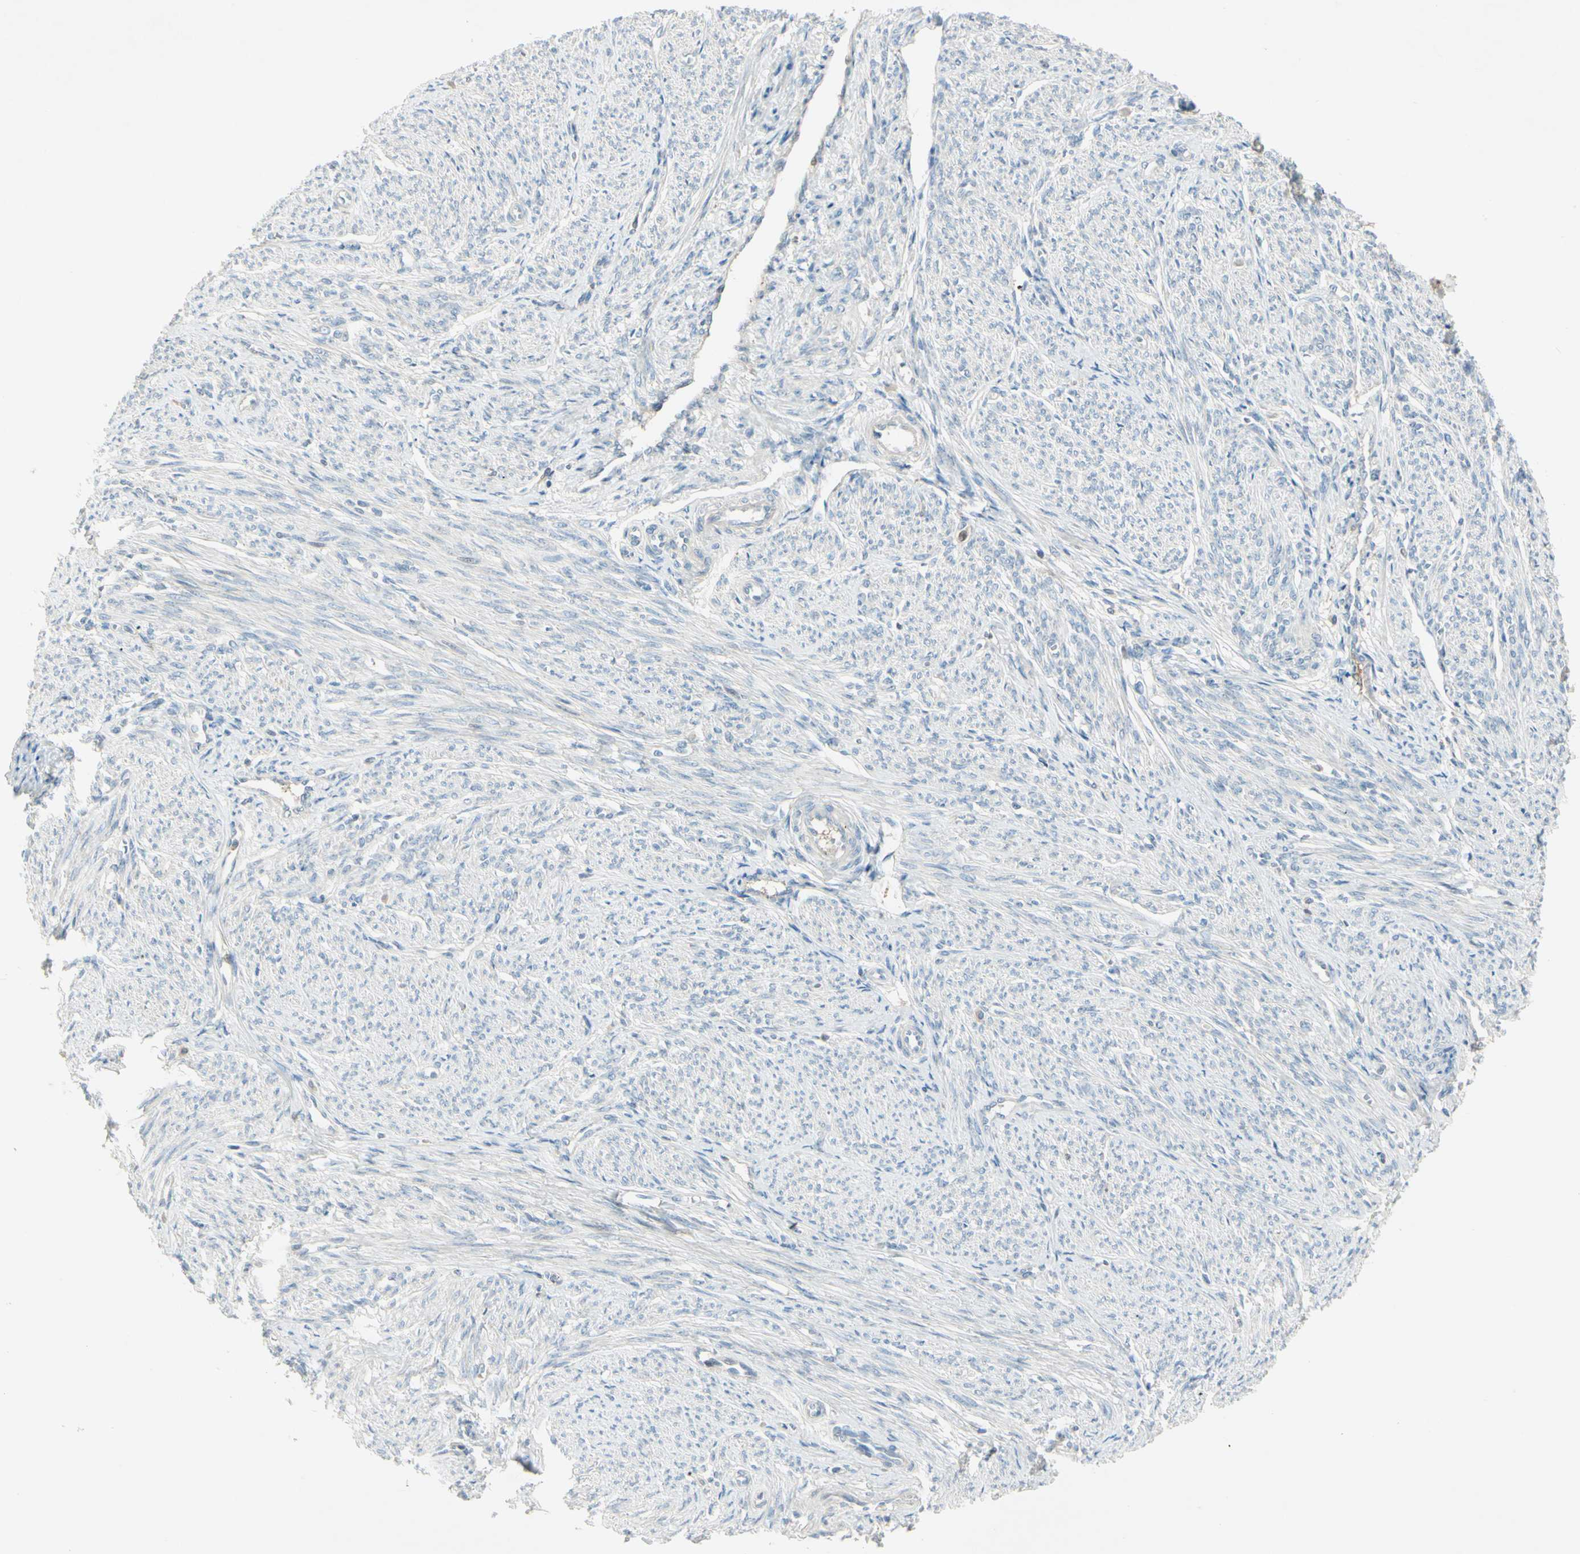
{"staining": {"intensity": "weak", "quantity": "25%-75%", "location": "cytoplasmic/membranous"}, "tissue": "smooth muscle", "cell_type": "Smooth muscle cells", "image_type": "normal", "snomed": [{"axis": "morphology", "description": "Normal tissue, NOS"}, {"axis": "topography", "description": "Smooth muscle"}], "caption": "Protein staining by IHC shows weak cytoplasmic/membranous staining in about 25%-75% of smooth muscle cells in normal smooth muscle. (brown staining indicates protein expression, while blue staining denotes nuclei).", "gene": "C1orf159", "patient": {"sex": "female", "age": 65}}